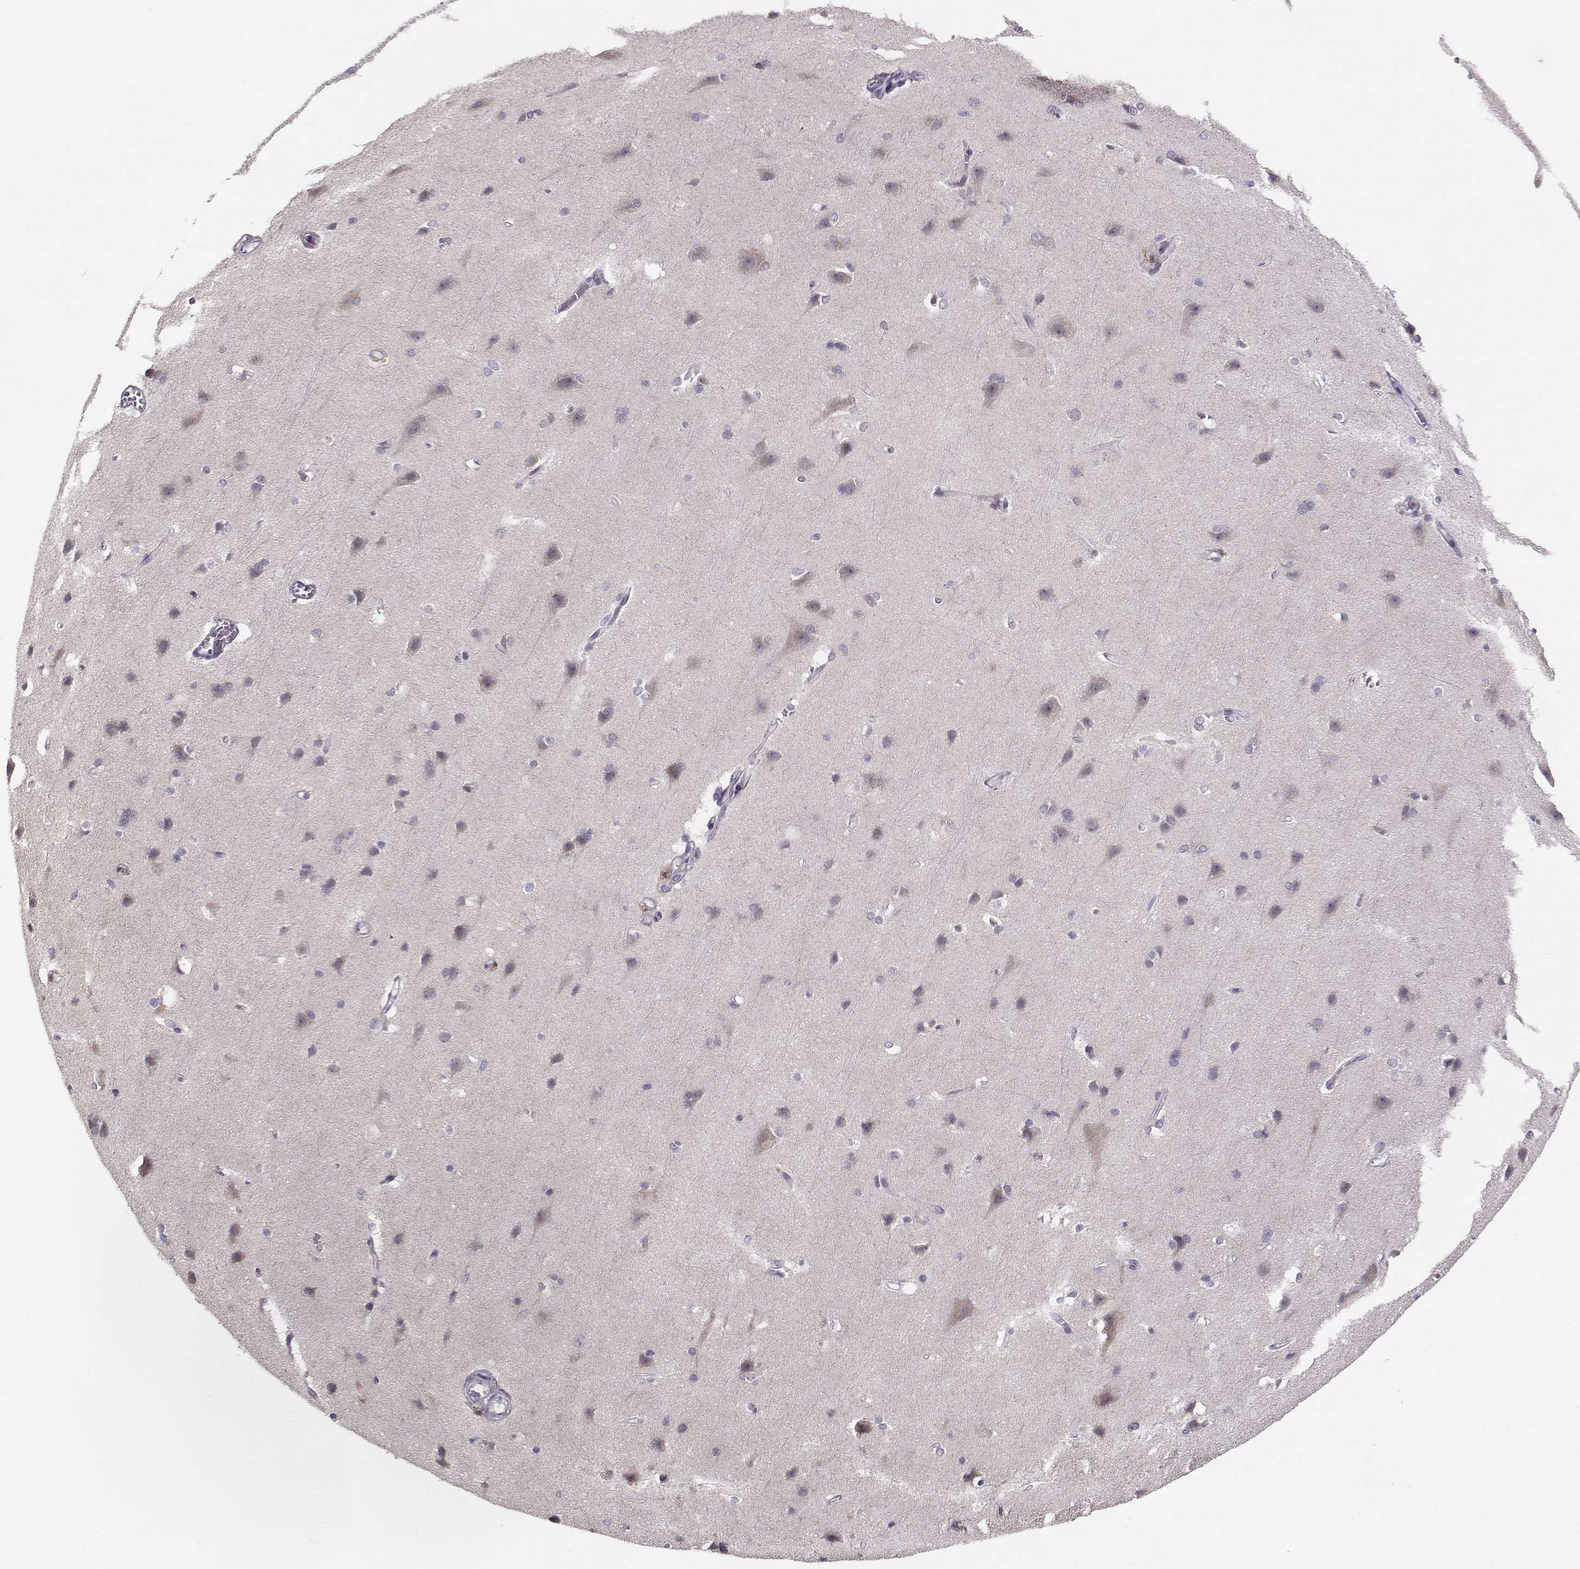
{"staining": {"intensity": "negative", "quantity": "none", "location": "none"}, "tissue": "cerebral cortex", "cell_type": "Endothelial cells", "image_type": "normal", "snomed": [{"axis": "morphology", "description": "Normal tissue, NOS"}, {"axis": "topography", "description": "Cerebral cortex"}], "caption": "Human cerebral cortex stained for a protein using immunohistochemistry exhibits no positivity in endothelial cells.", "gene": "SLC4A5", "patient": {"sex": "male", "age": 37}}